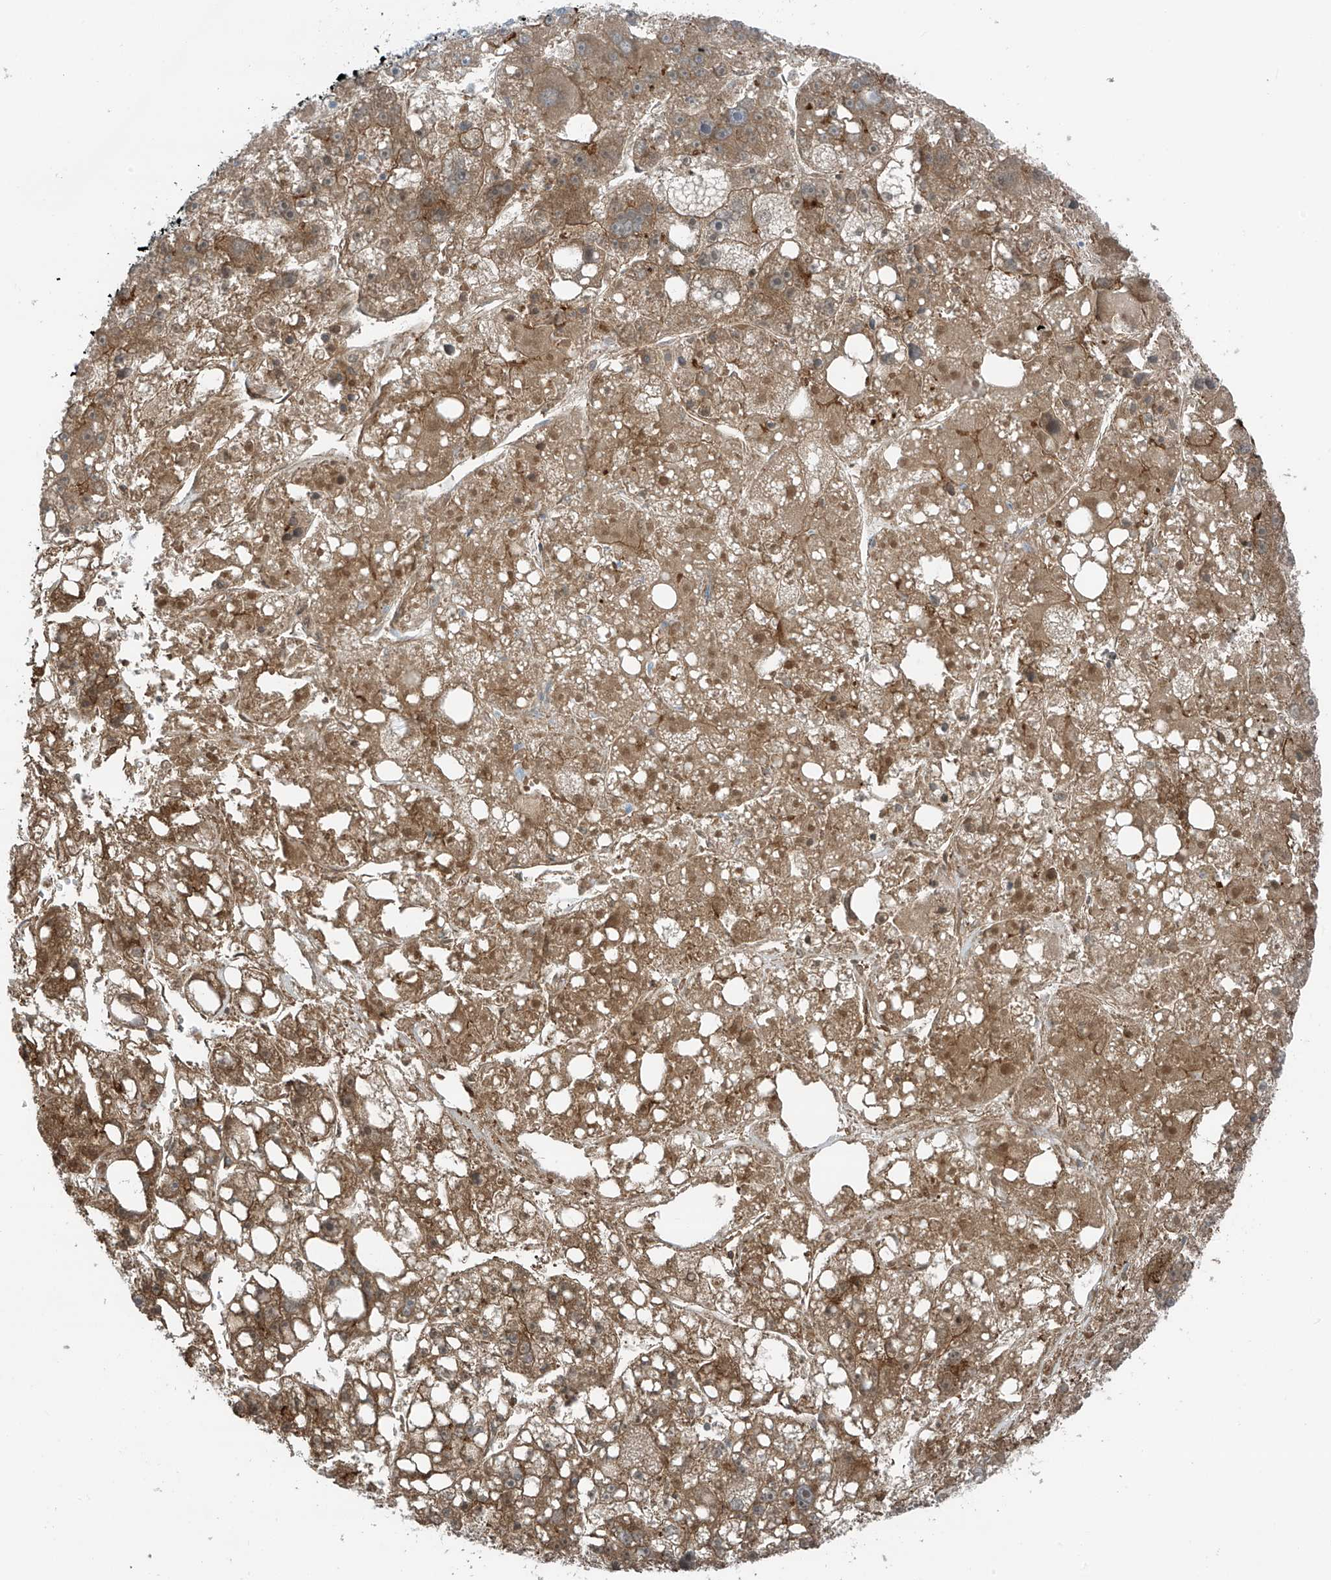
{"staining": {"intensity": "moderate", "quantity": "25%-75%", "location": "cytoplasmic/membranous,nuclear"}, "tissue": "liver cancer", "cell_type": "Tumor cells", "image_type": "cancer", "snomed": [{"axis": "morphology", "description": "Carcinoma, Hepatocellular, NOS"}, {"axis": "topography", "description": "Liver"}], "caption": "This is an image of IHC staining of liver hepatocellular carcinoma, which shows moderate staining in the cytoplasmic/membranous and nuclear of tumor cells.", "gene": "ZNF793", "patient": {"sex": "female", "age": 61}}